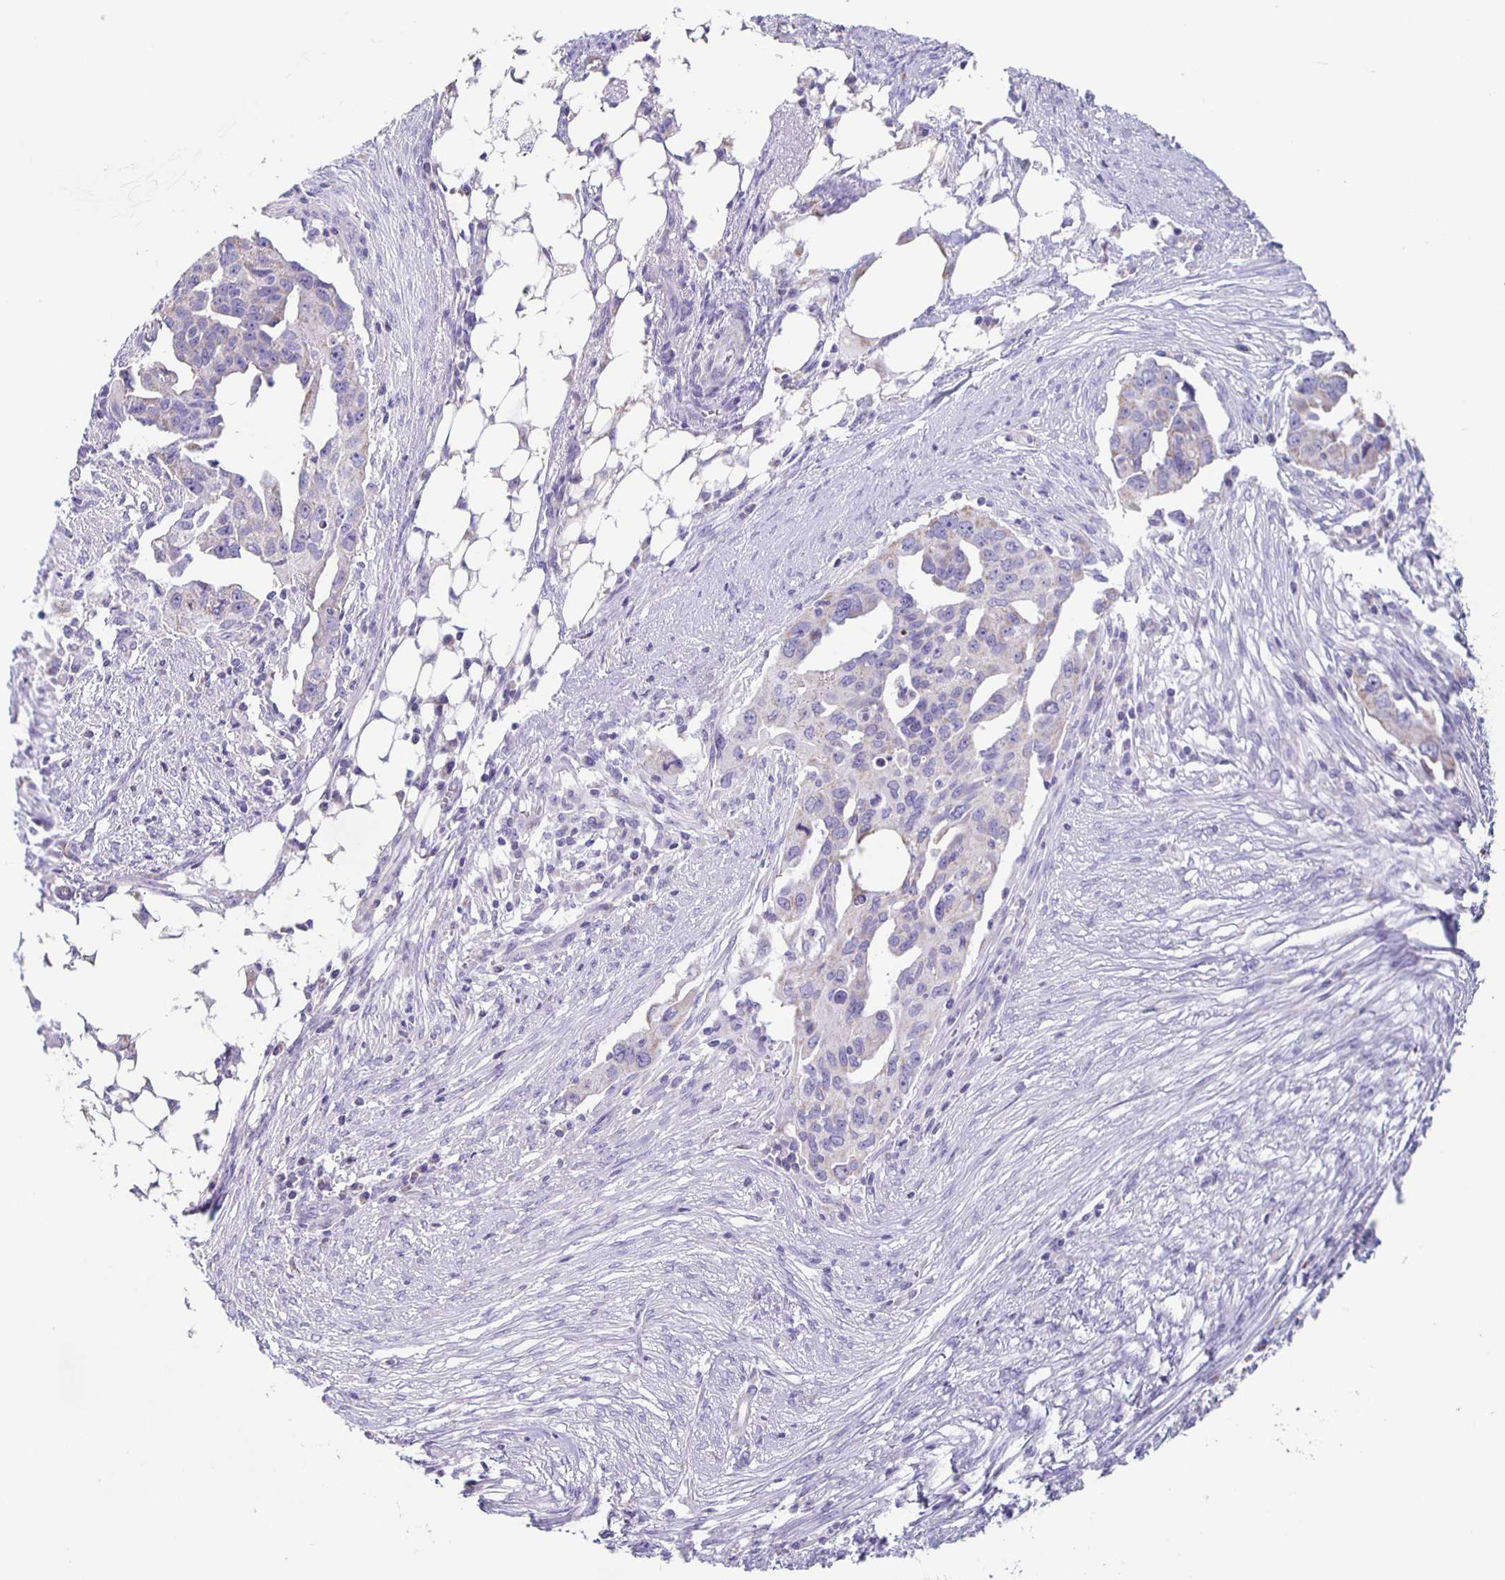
{"staining": {"intensity": "negative", "quantity": "none", "location": "none"}, "tissue": "ovarian cancer", "cell_type": "Tumor cells", "image_type": "cancer", "snomed": [{"axis": "morphology", "description": "Carcinoma, endometroid"}, {"axis": "morphology", "description": "Cystadenocarcinoma, serous, NOS"}, {"axis": "topography", "description": "Ovary"}], "caption": "Ovarian cancer (endometroid carcinoma) was stained to show a protein in brown. There is no significant positivity in tumor cells. (IHC, brightfield microscopy, high magnification).", "gene": "TPPP", "patient": {"sex": "female", "age": 45}}